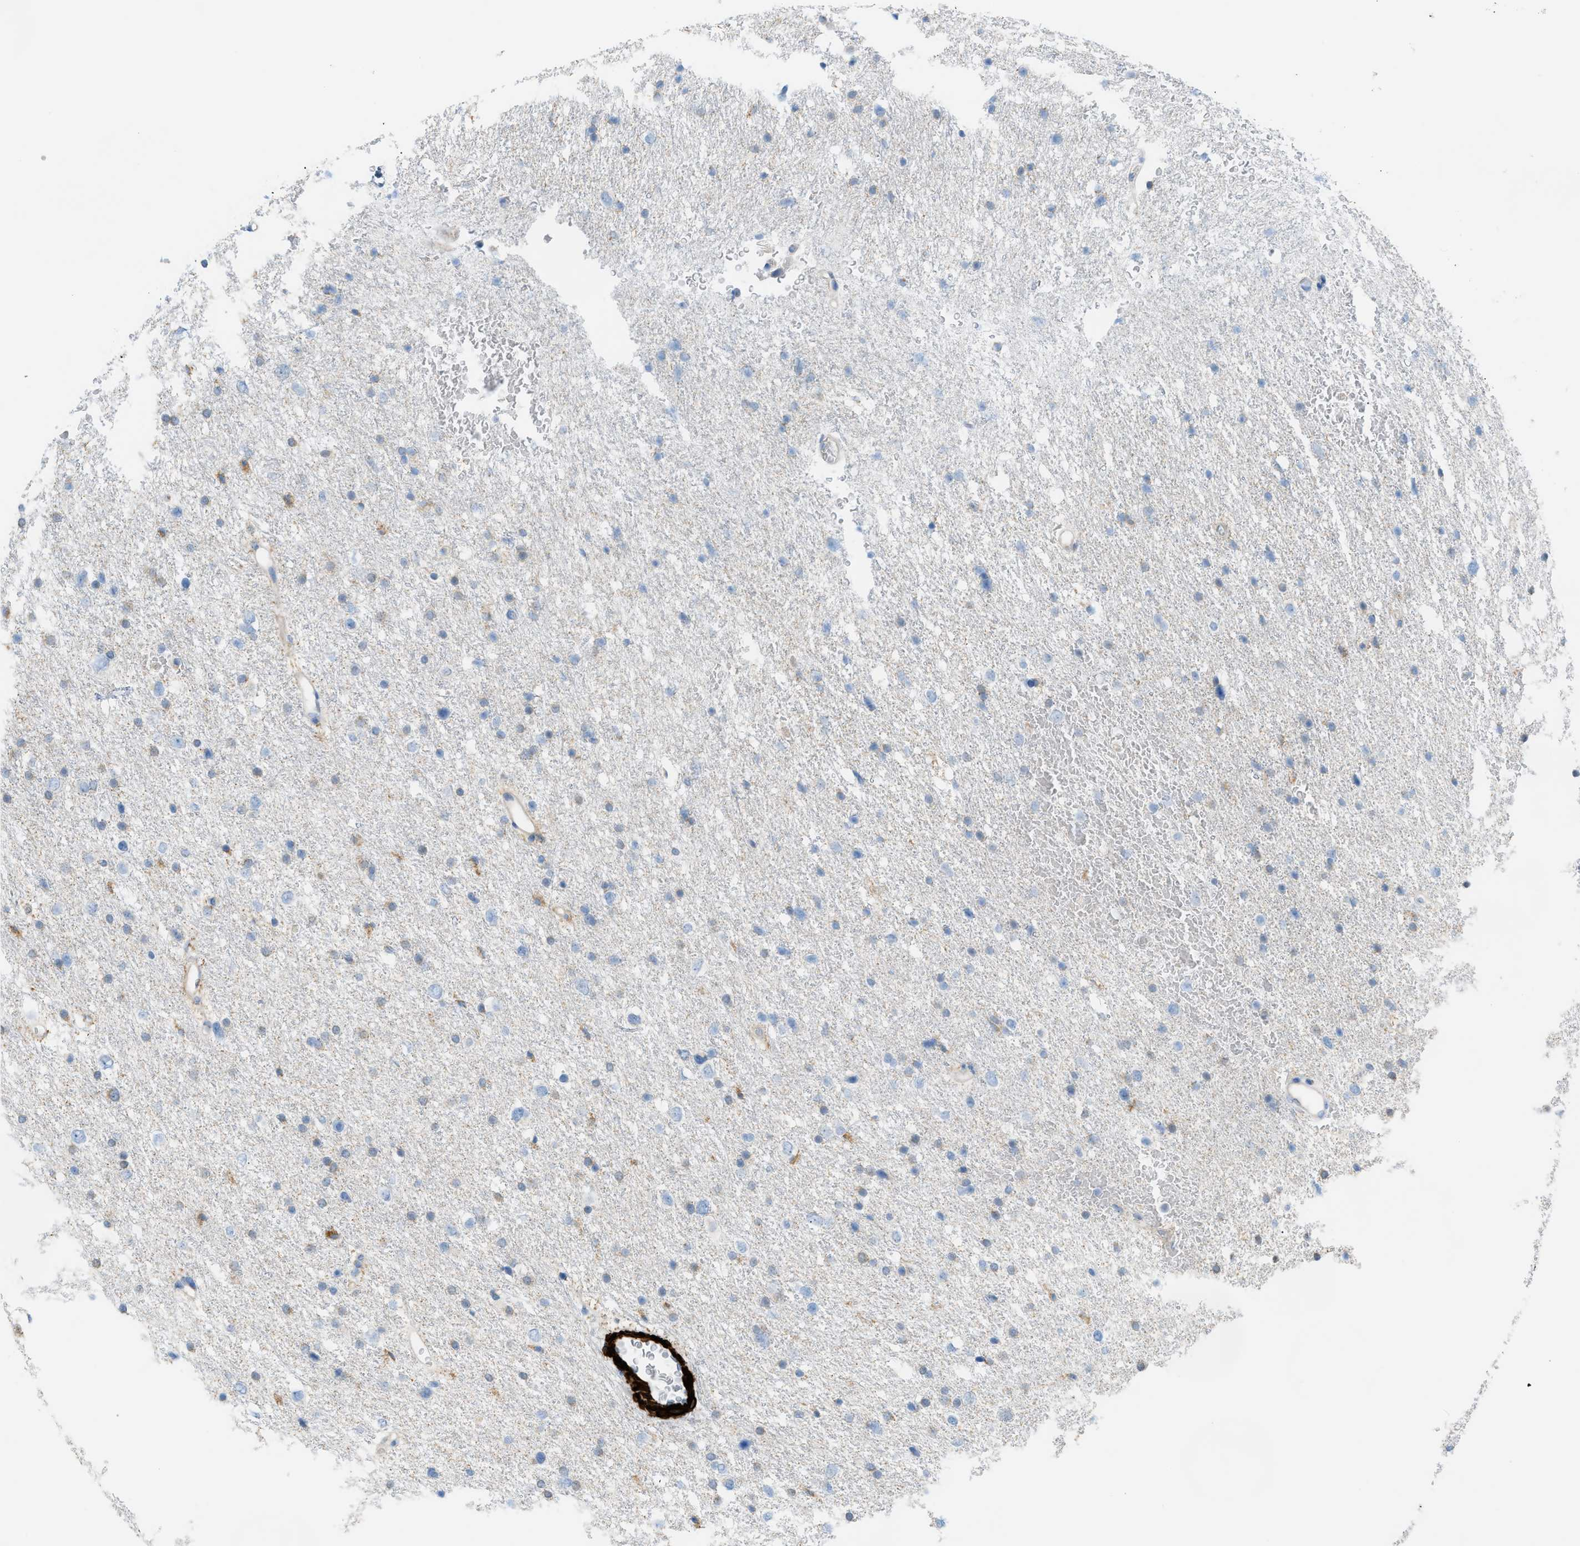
{"staining": {"intensity": "weak", "quantity": "<25%", "location": "cytoplasmic/membranous"}, "tissue": "glioma", "cell_type": "Tumor cells", "image_type": "cancer", "snomed": [{"axis": "morphology", "description": "Glioma, malignant, Low grade"}, {"axis": "topography", "description": "Brain"}], "caption": "DAB immunohistochemical staining of human glioma reveals no significant positivity in tumor cells. (DAB IHC, high magnification).", "gene": "MYH11", "patient": {"sex": "female", "age": 37}}